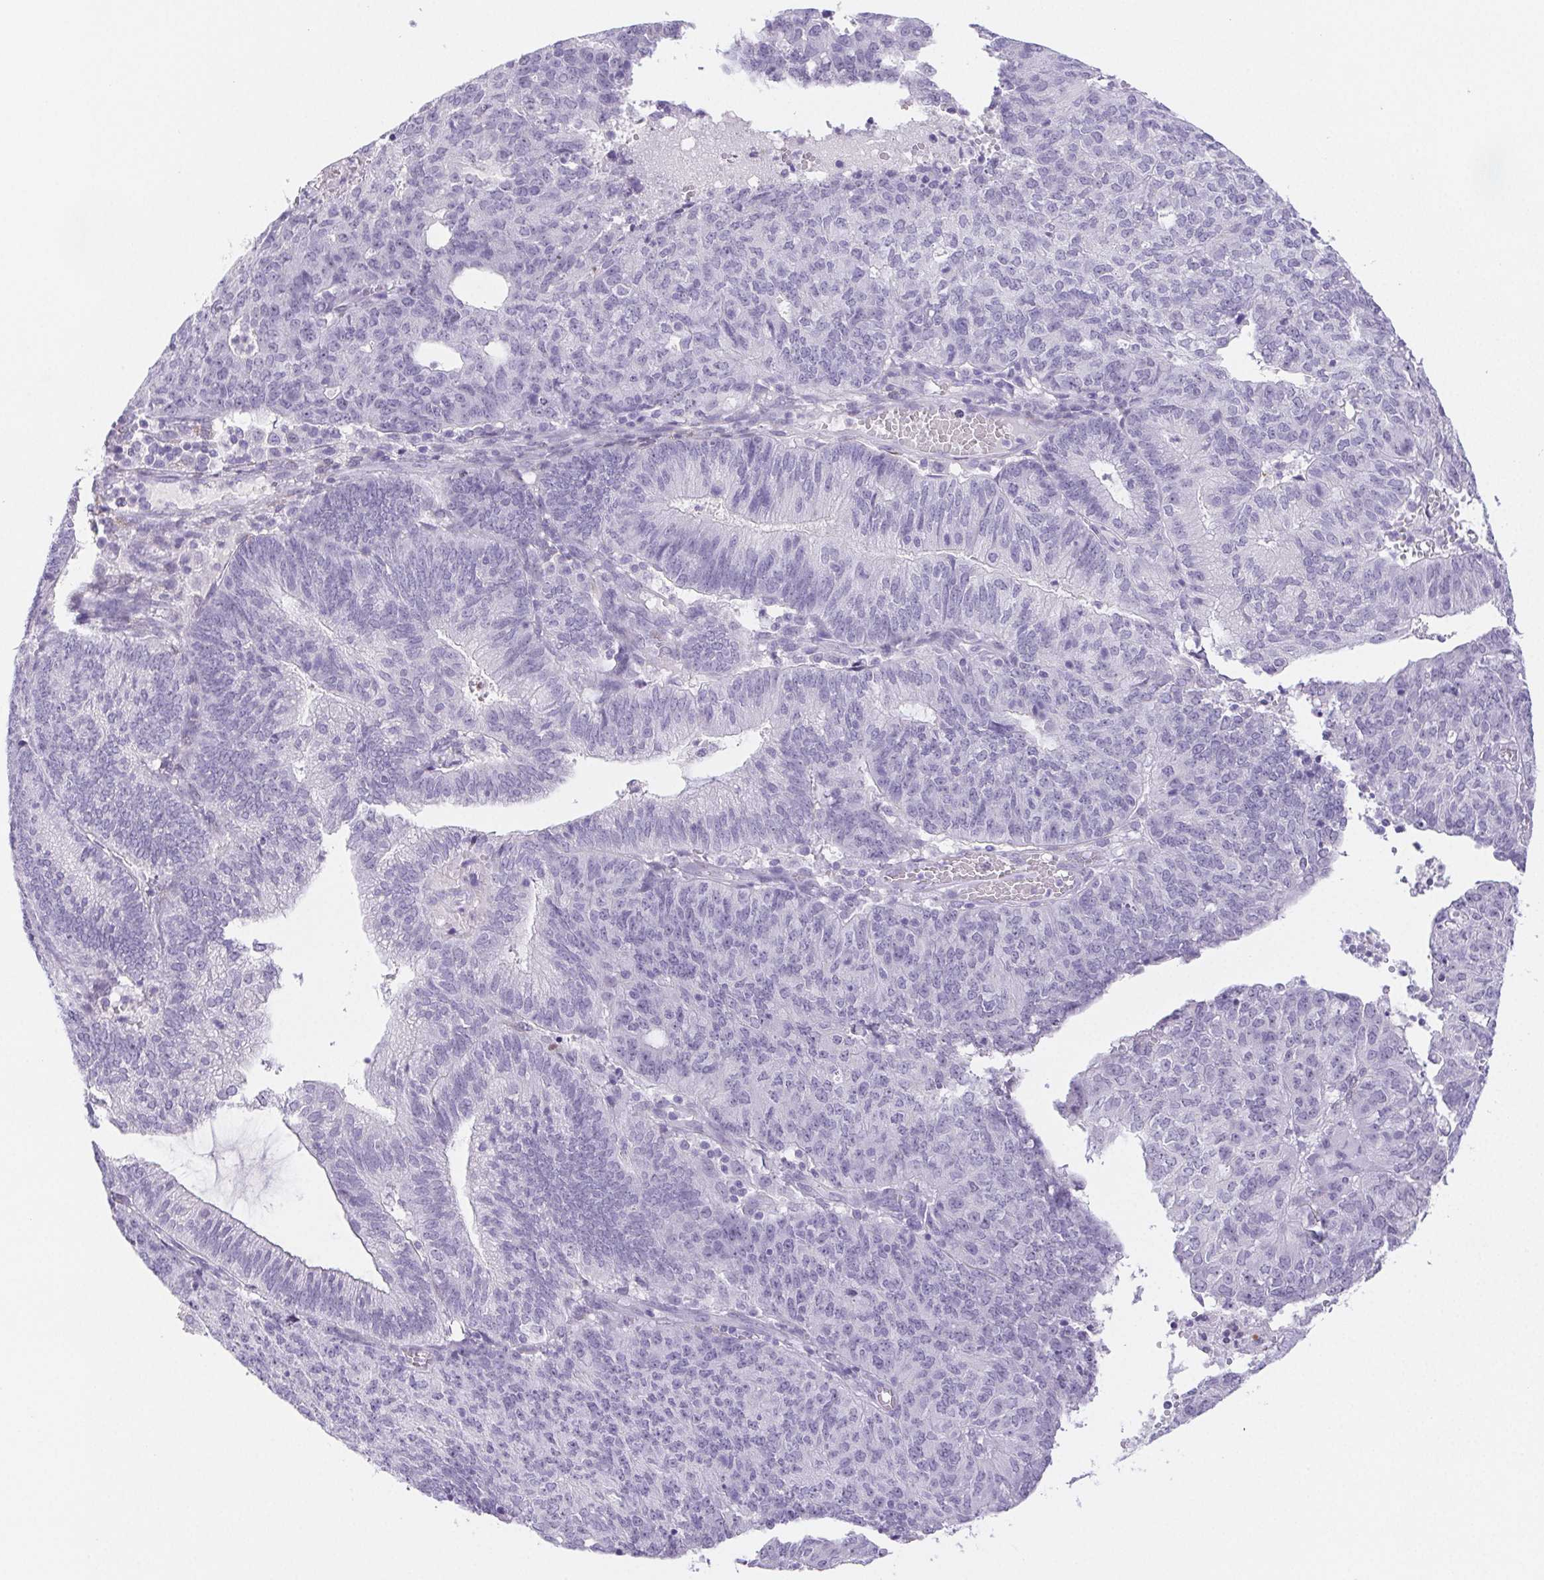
{"staining": {"intensity": "negative", "quantity": "none", "location": "none"}, "tissue": "endometrial cancer", "cell_type": "Tumor cells", "image_type": "cancer", "snomed": [{"axis": "morphology", "description": "Adenocarcinoma, NOS"}, {"axis": "topography", "description": "Endometrium"}], "caption": "This is an IHC image of adenocarcinoma (endometrial). There is no staining in tumor cells.", "gene": "ST8SIA3", "patient": {"sex": "female", "age": 82}}